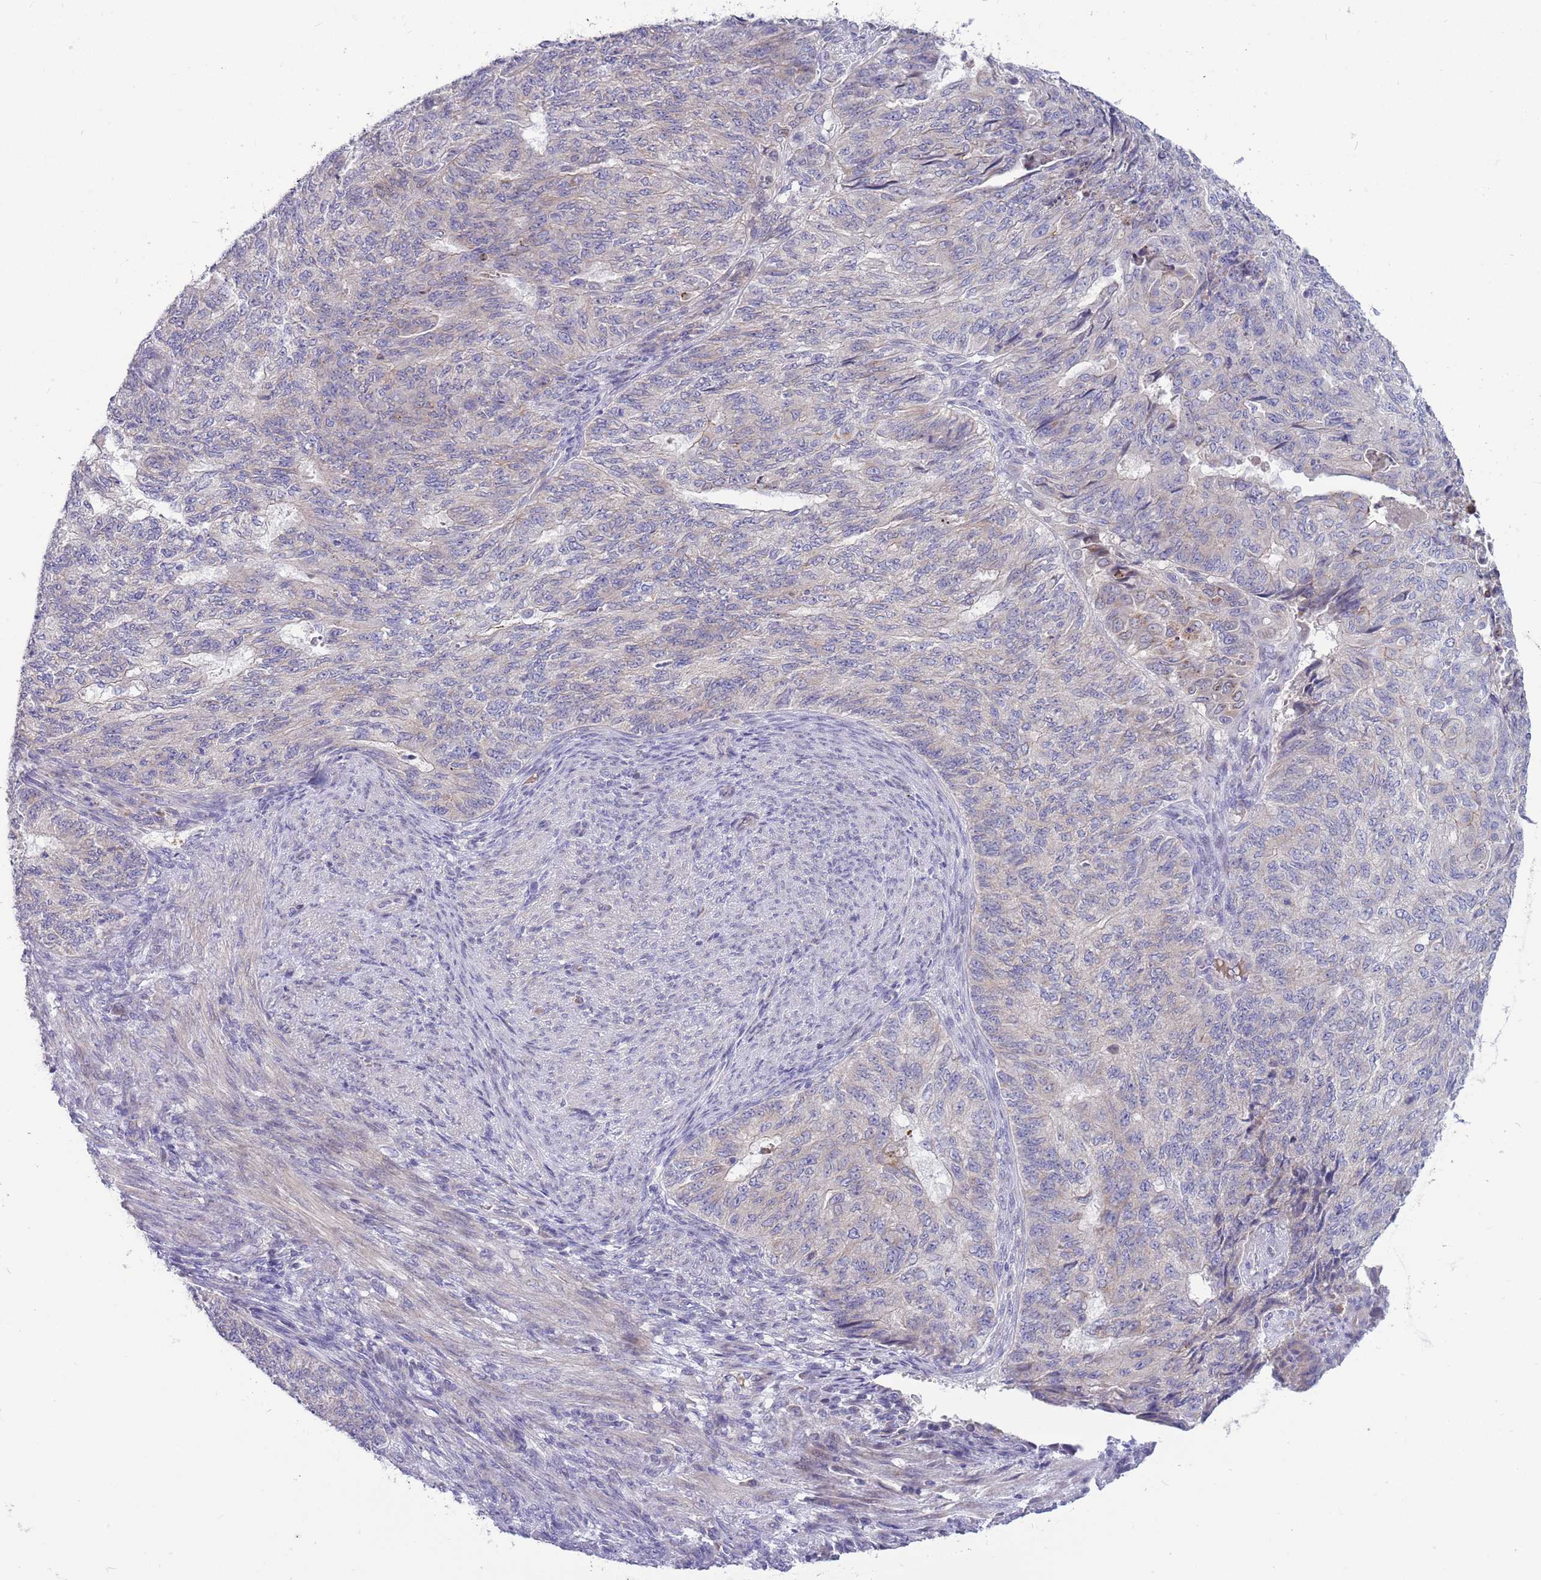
{"staining": {"intensity": "negative", "quantity": "none", "location": "none"}, "tissue": "endometrial cancer", "cell_type": "Tumor cells", "image_type": "cancer", "snomed": [{"axis": "morphology", "description": "Adenocarcinoma, NOS"}, {"axis": "topography", "description": "Endometrium"}], "caption": "Tumor cells show no significant protein staining in adenocarcinoma (endometrial).", "gene": "DDHD1", "patient": {"sex": "female", "age": 32}}